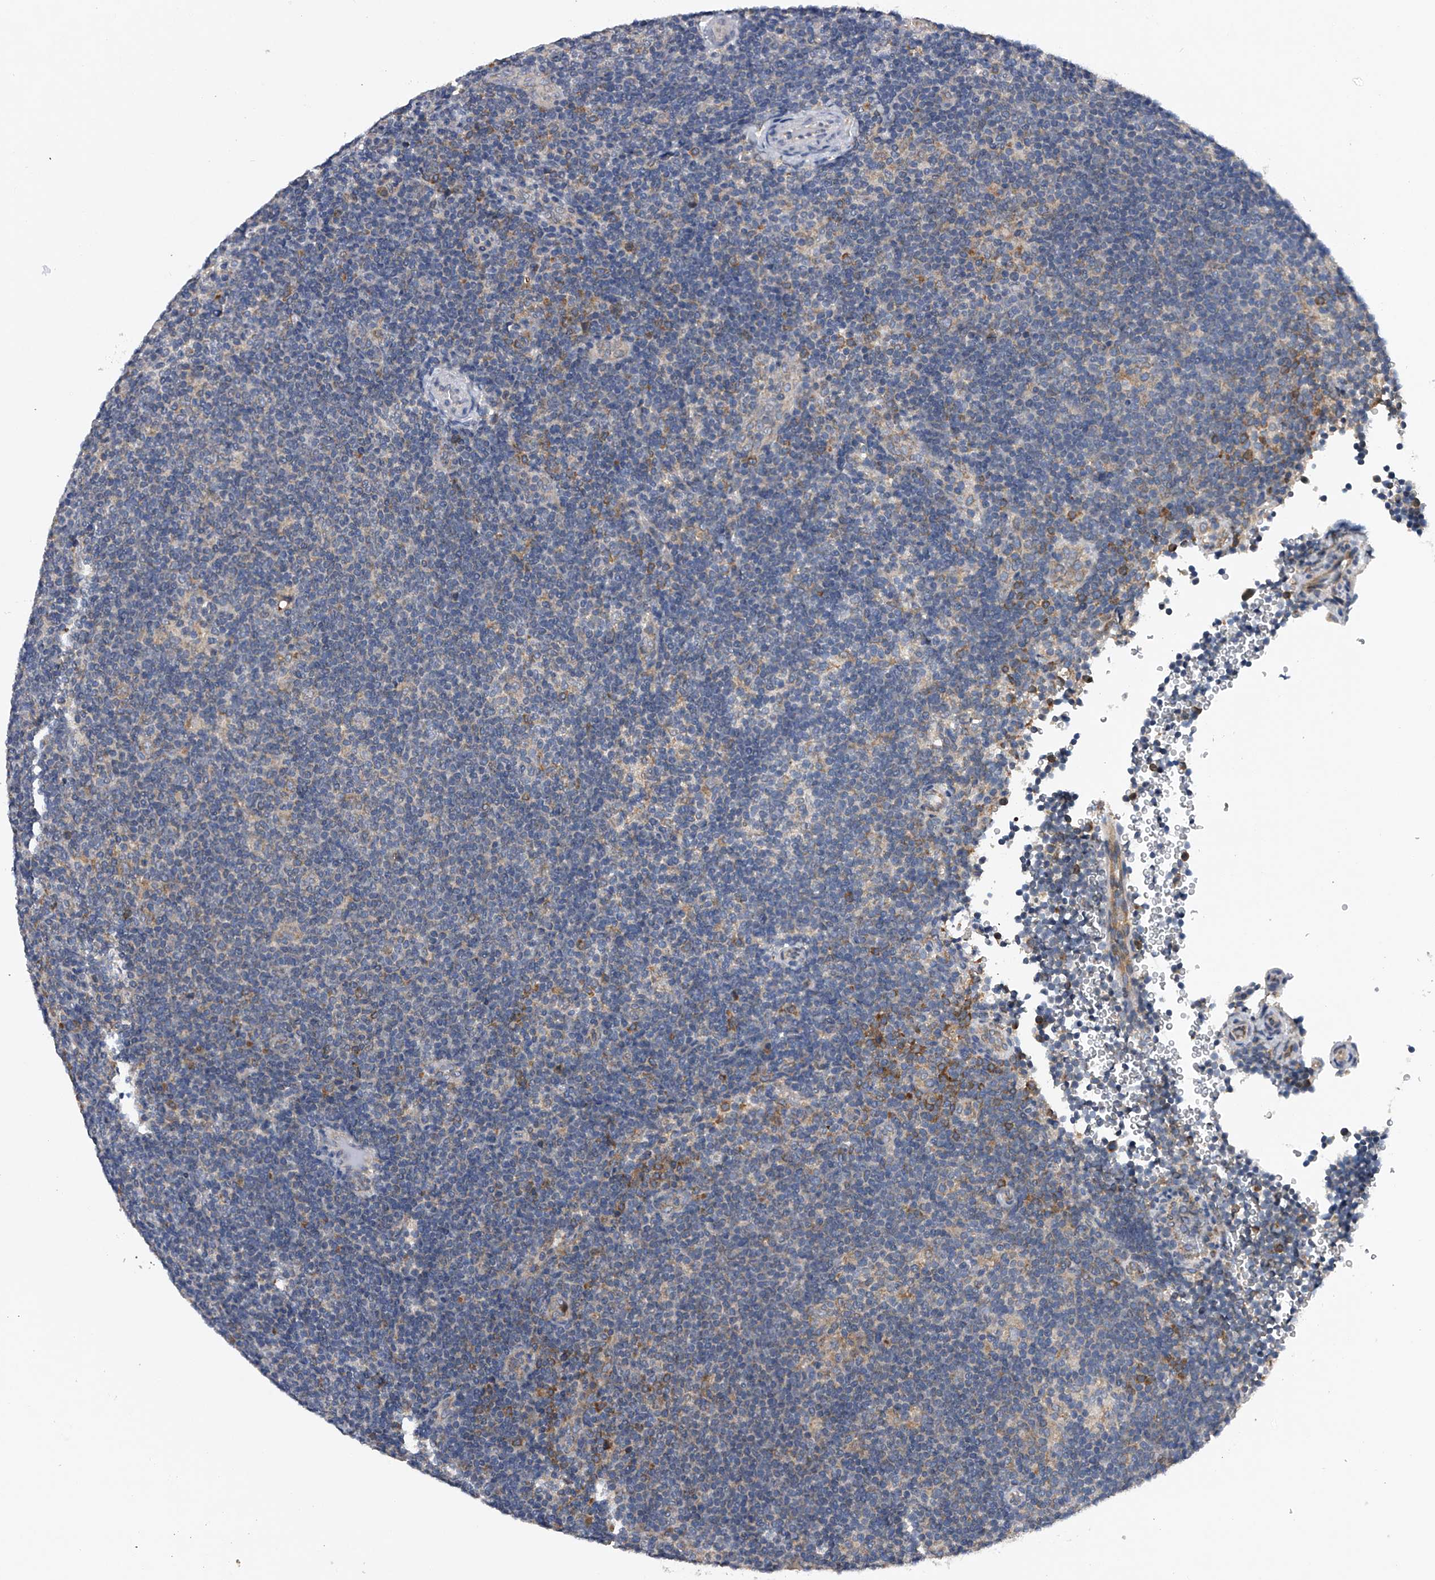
{"staining": {"intensity": "negative", "quantity": "none", "location": "none"}, "tissue": "lymphoma", "cell_type": "Tumor cells", "image_type": "cancer", "snomed": [{"axis": "morphology", "description": "Hodgkin's disease, NOS"}, {"axis": "topography", "description": "Lymph node"}], "caption": "This is an immunohistochemistry micrograph of Hodgkin's disease. There is no staining in tumor cells.", "gene": "RNF5", "patient": {"sex": "female", "age": 57}}